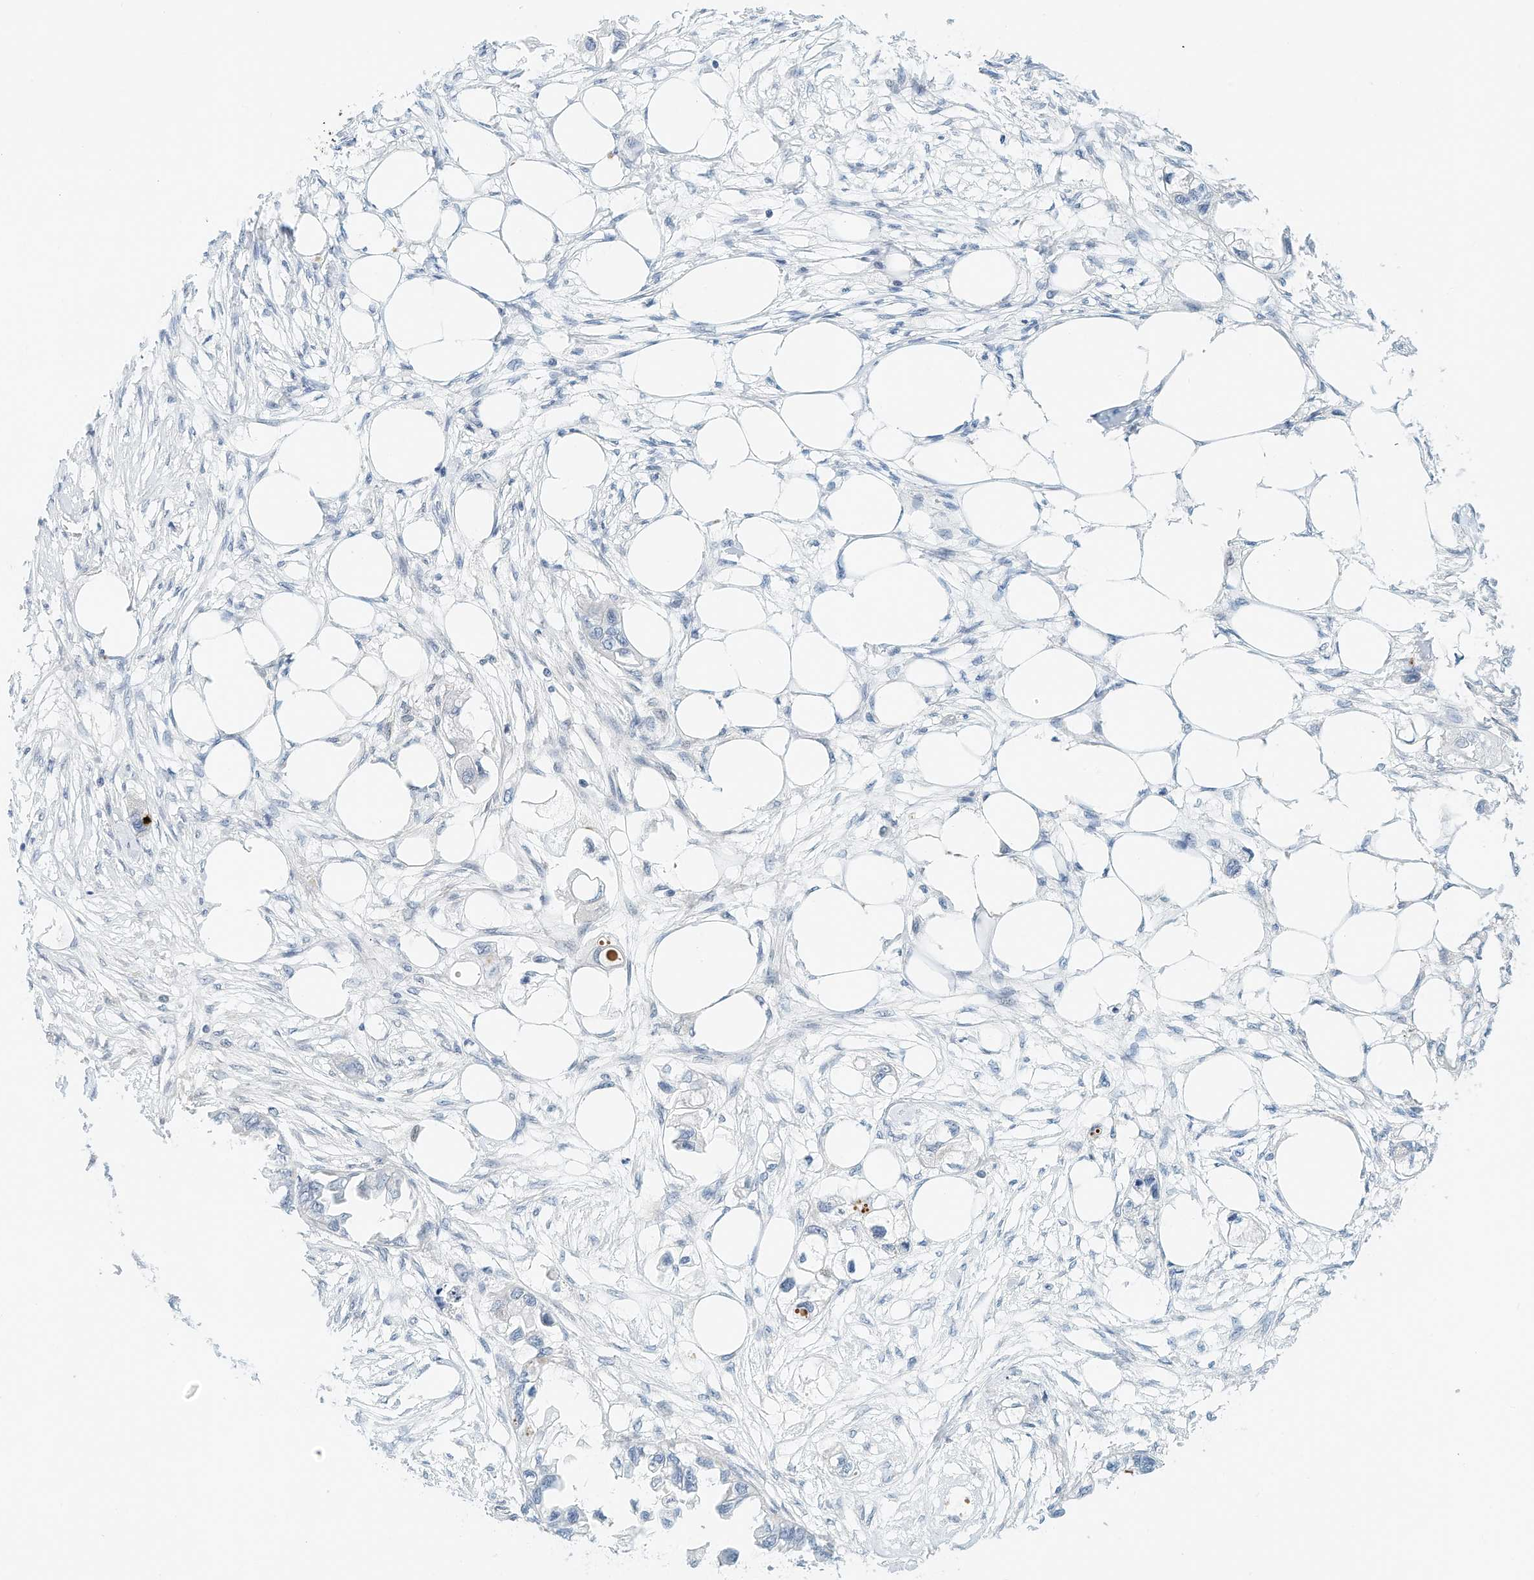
{"staining": {"intensity": "negative", "quantity": "none", "location": "none"}, "tissue": "endometrial cancer", "cell_type": "Tumor cells", "image_type": "cancer", "snomed": [{"axis": "morphology", "description": "Adenocarcinoma, NOS"}, {"axis": "morphology", "description": "Adenocarcinoma, metastatic, NOS"}, {"axis": "topography", "description": "Adipose tissue"}, {"axis": "topography", "description": "Endometrium"}], "caption": "An IHC photomicrograph of endometrial cancer (metastatic adenocarcinoma) is shown. There is no staining in tumor cells of endometrial cancer (metastatic adenocarcinoma).", "gene": "ARHGAP28", "patient": {"sex": "female", "age": 67}}